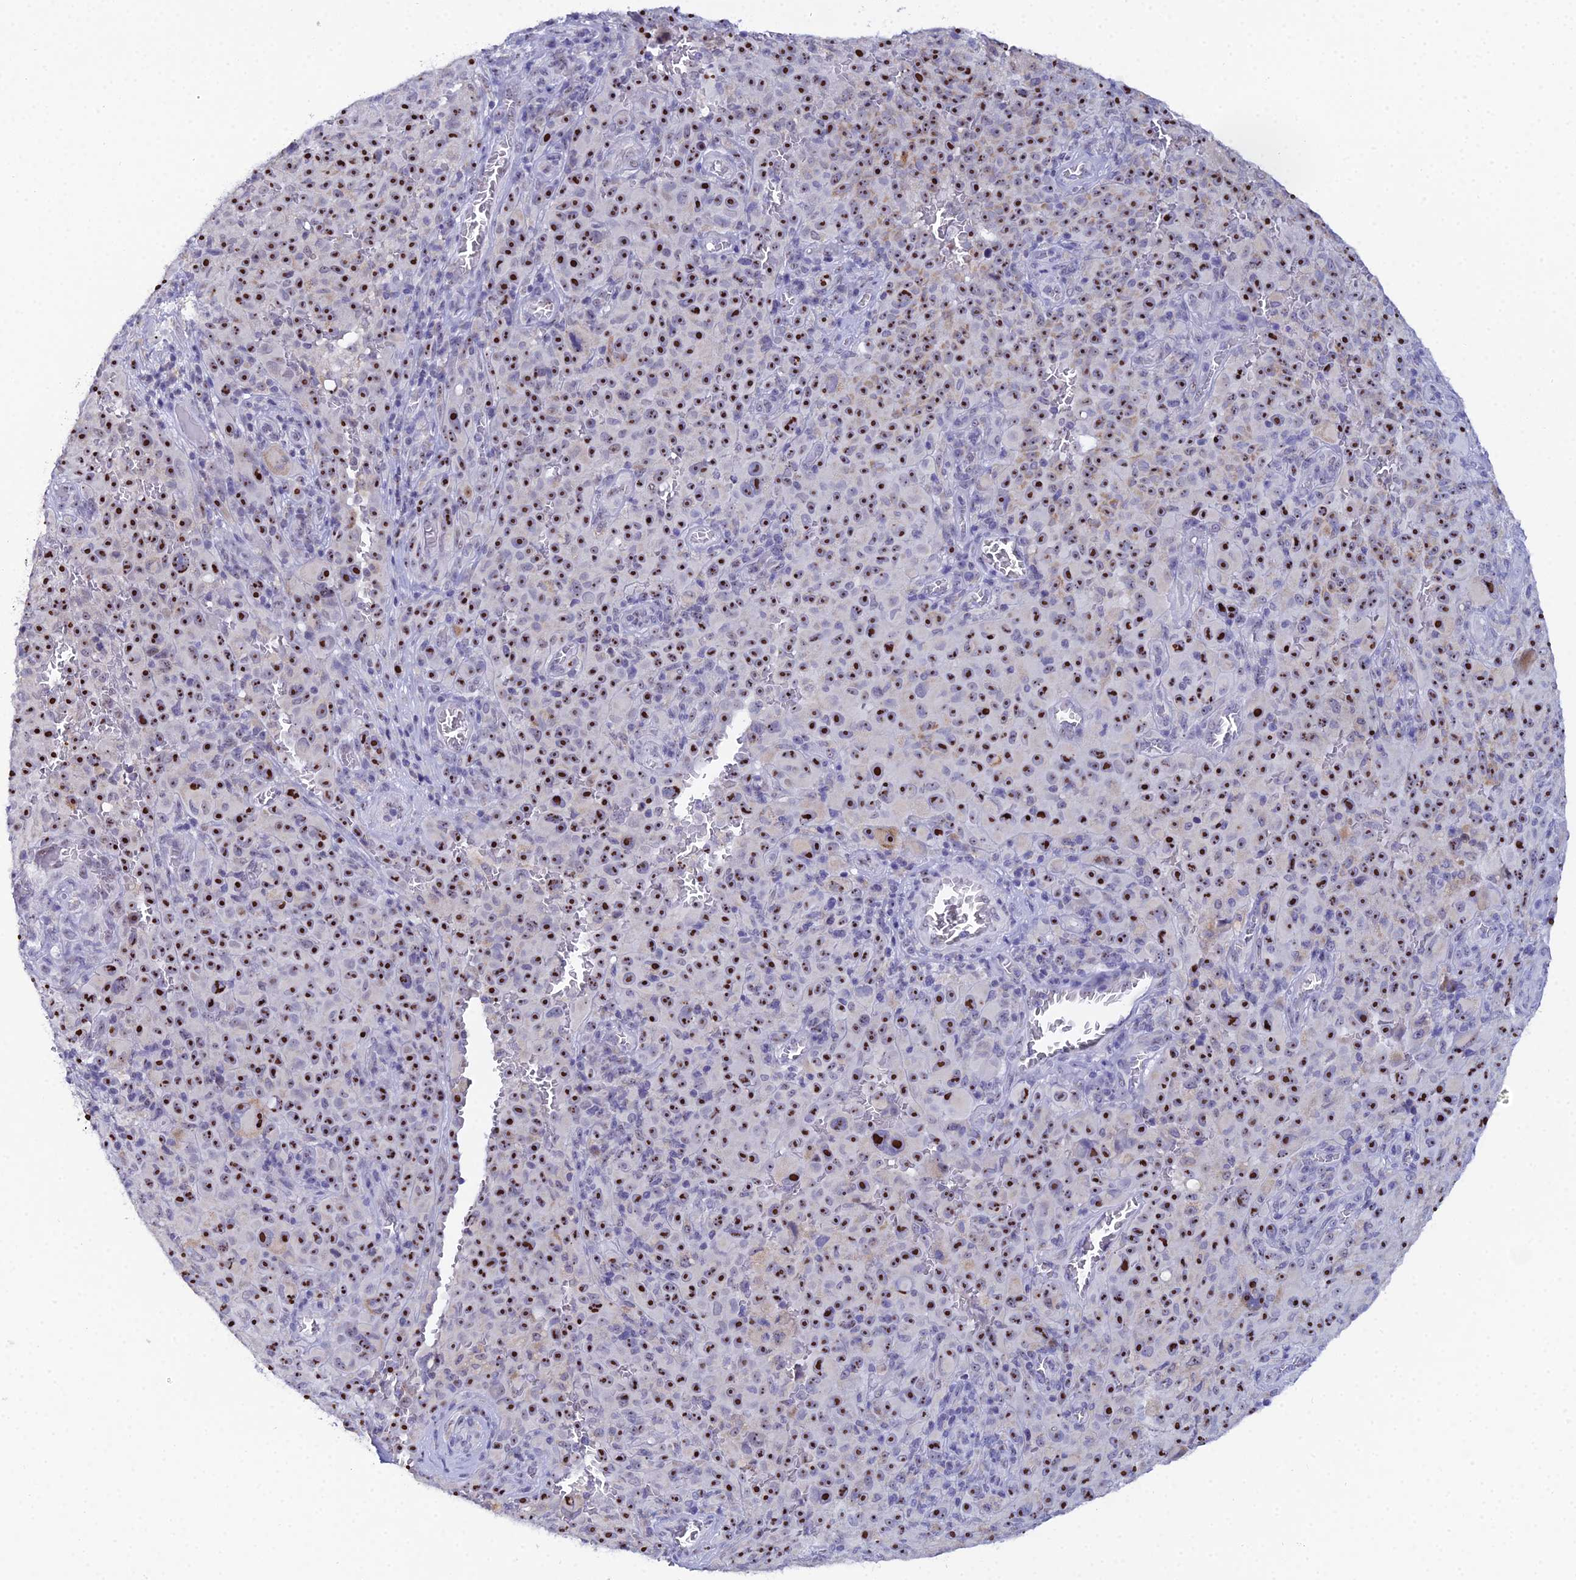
{"staining": {"intensity": "strong", "quantity": ">75%", "location": "nuclear"}, "tissue": "melanoma", "cell_type": "Tumor cells", "image_type": "cancer", "snomed": [{"axis": "morphology", "description": "Malignant melanoma, NOS"}, {"axis": "topography", "description": "Skin"}], "caption": "Melanoma stained with a protein marker shows strong staining in tumor cells.", "gene": "PLPP4", "patient": {"sex": "female", "age": 82}}